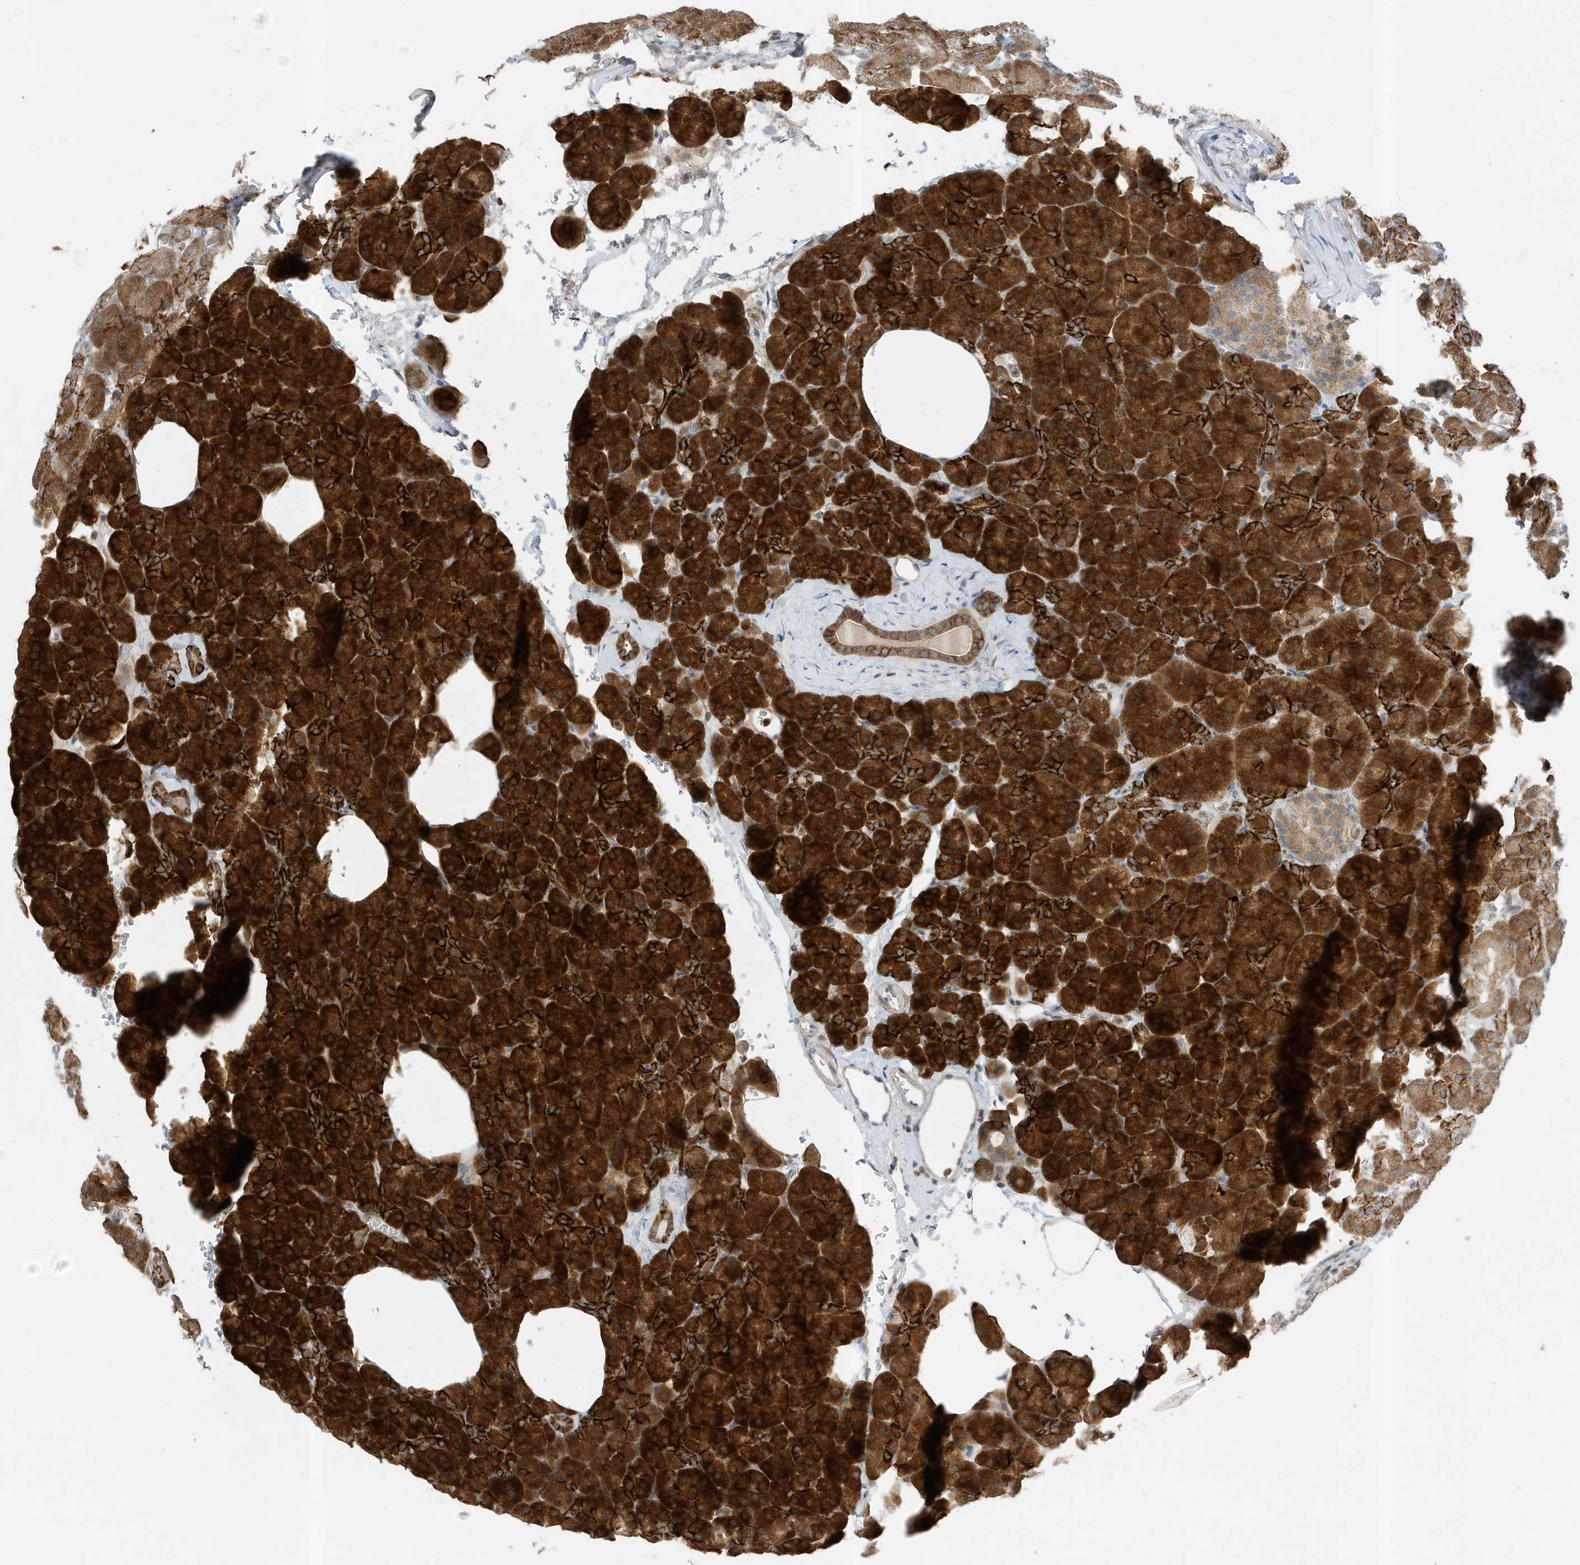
{"staining": {"intensity": "strong", "quantity": ">75%", "location": "cytoplasmic/membranous"}, "tissue": "pancreas", "cell_type": "Exocrine glandular cells", "image_type": "normal", "snomed": [{"axis": "morphology", "description": "Normal tissue, NOS"}, {"axis": "morphology", "description": "Carcinoid, malignant, NOS"}, {"axis": "topography", "description": "Pancreas"}], "caption": "Immunohistochemical staining of unremarkable pancreas reveals high levels of strong cytoplasmic/membranous positivity in about >75% of exocrine glandular cells.", "gene": "MAST3", "patient": {"sex": "female", "age": 35}}